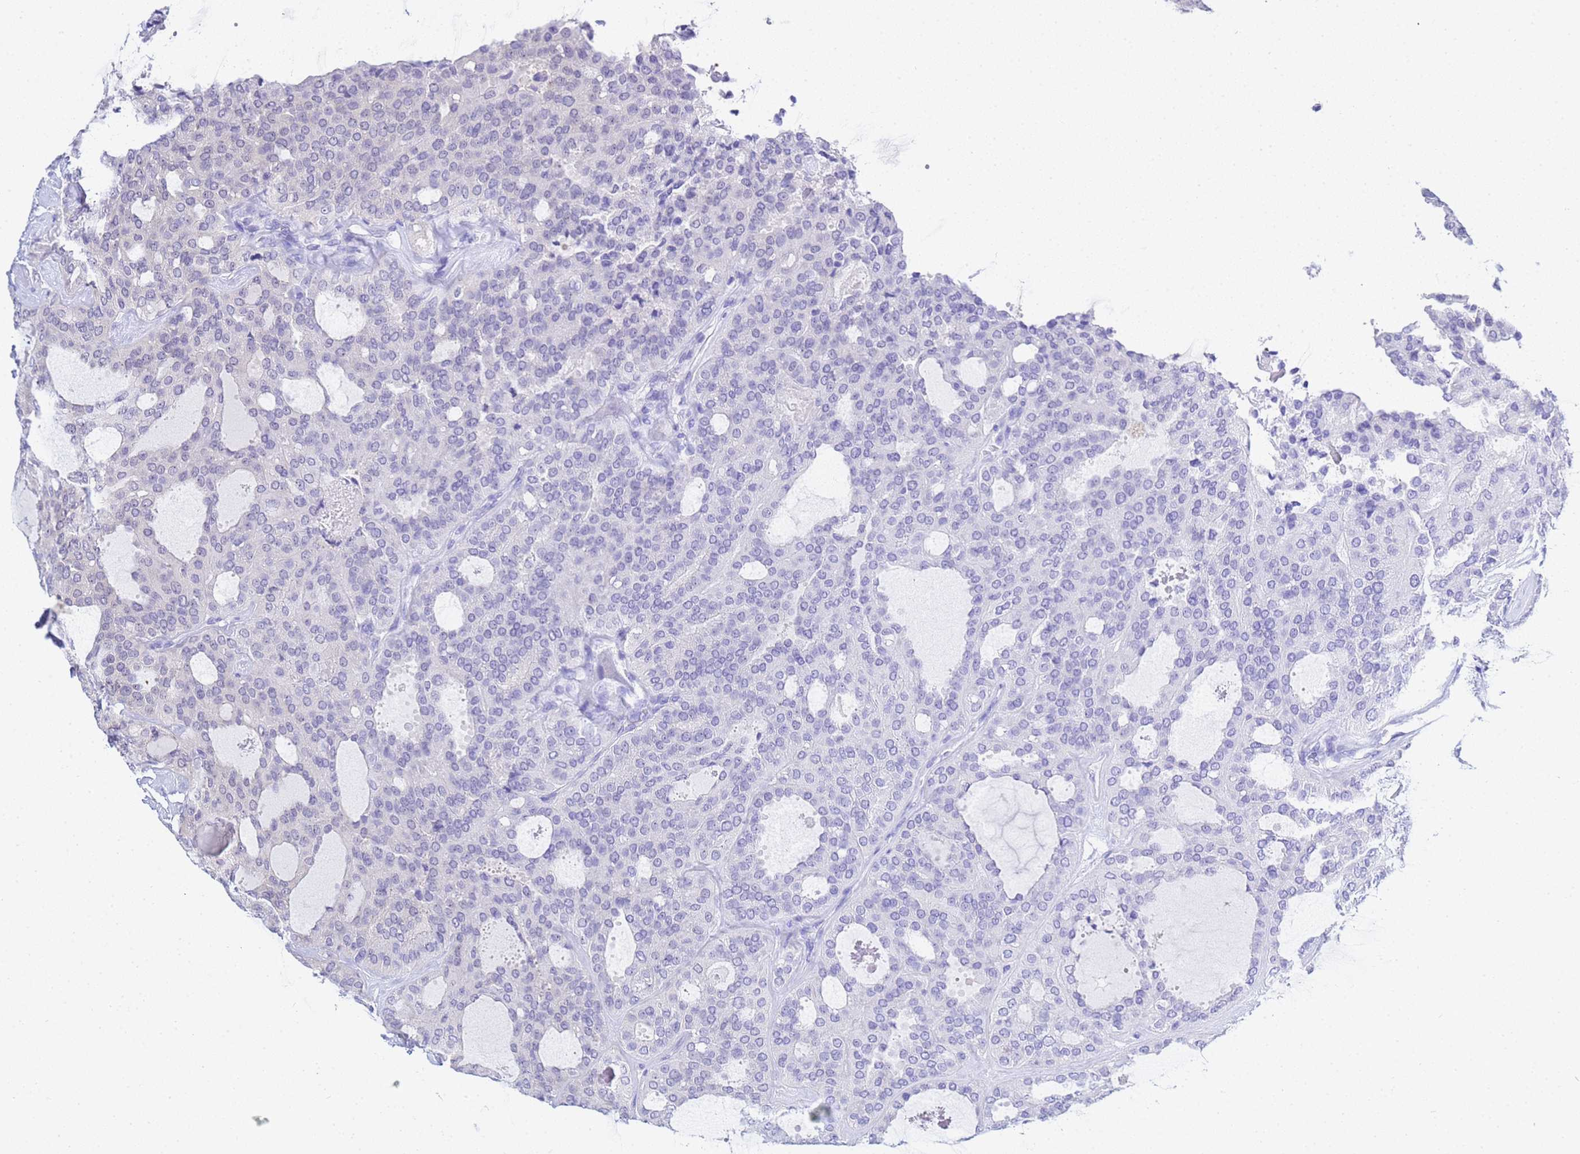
{"staining": {"intensity": "negative", "quantity": "none", "location": "none"}, "tissue": "thyroid cancer", "cell_type": "Tumor cells", "image_type": "cancer", "snomed": [{"axis": "morphology", "description": "Follicular adenoma carcinoma, NOS"}, {"axis": "topography", "description": "Thyroid gland"}], "caption": "Tumor cells show no significant protein positivity in thyroid follicular adenoma carcinoma.", "gene": "ACTL6B", "patient": {"sex": "male", "age": 75}}